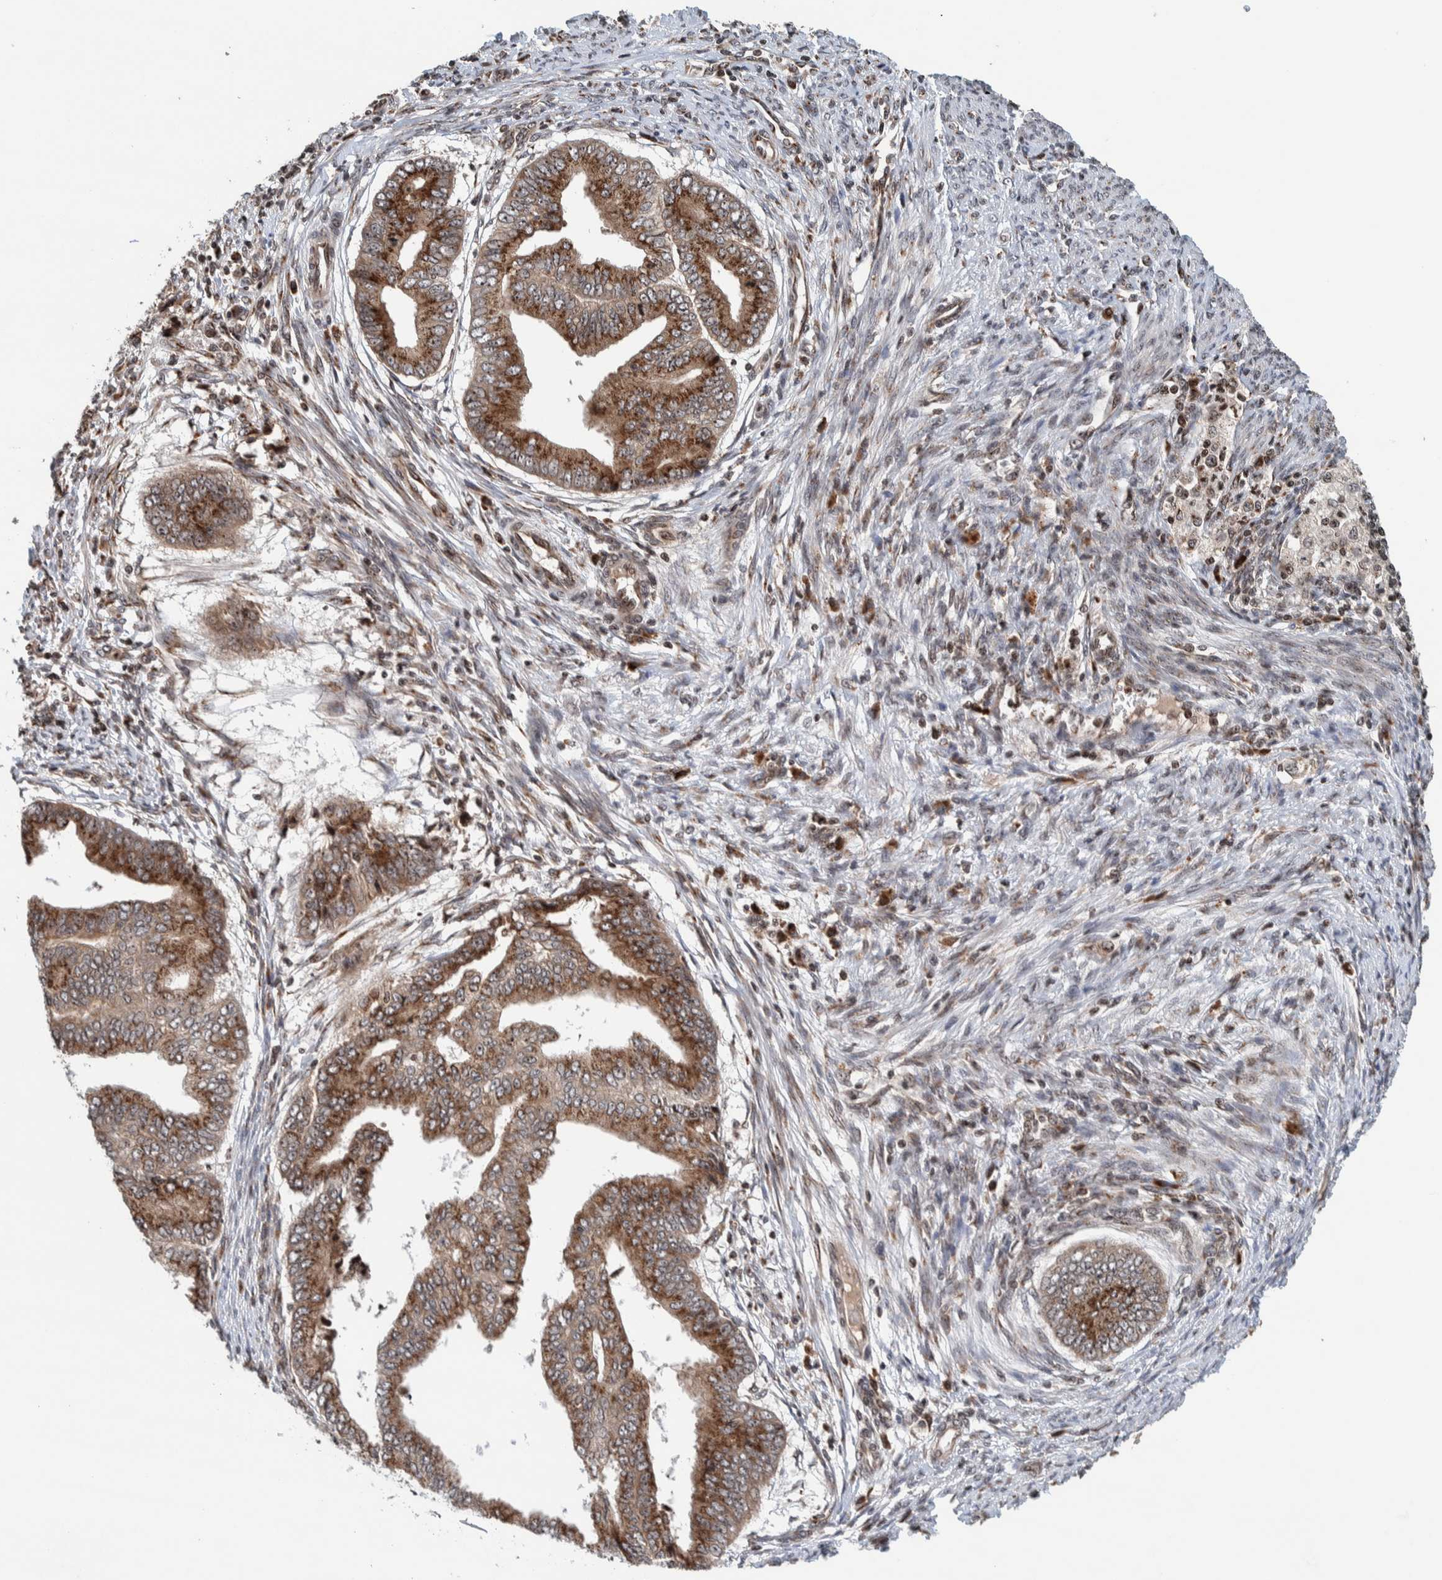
{"staining": {"intensity": "moderate", "quantity": ">75%", "location": "cytoplasmic/membranous"}, "tissue": "endometrial cancer", "cell_type": "Tumor cells", "image_type": "cancer", "snomed": [{"axis": "morphology", "description": "Polyp, NOS"}, {"axis": "morphology", "description": "Adenocarcinoma, NOS"}, {"axis": "morphology", "description": "Adenoma, NOS"}, {"axis": "topography", "description": "Endometrium"}], "caption": "Brown immunohistochemical staining in endometrial adenocarcinoma reveals moderate cytoplasmic/membranous staining in approximately >75% of tumor cells. The protein is shown in brown color, while the nuclei are stained blue.", "gene": "CCDC182", "patient": {"sex": "female", "age": 79}}